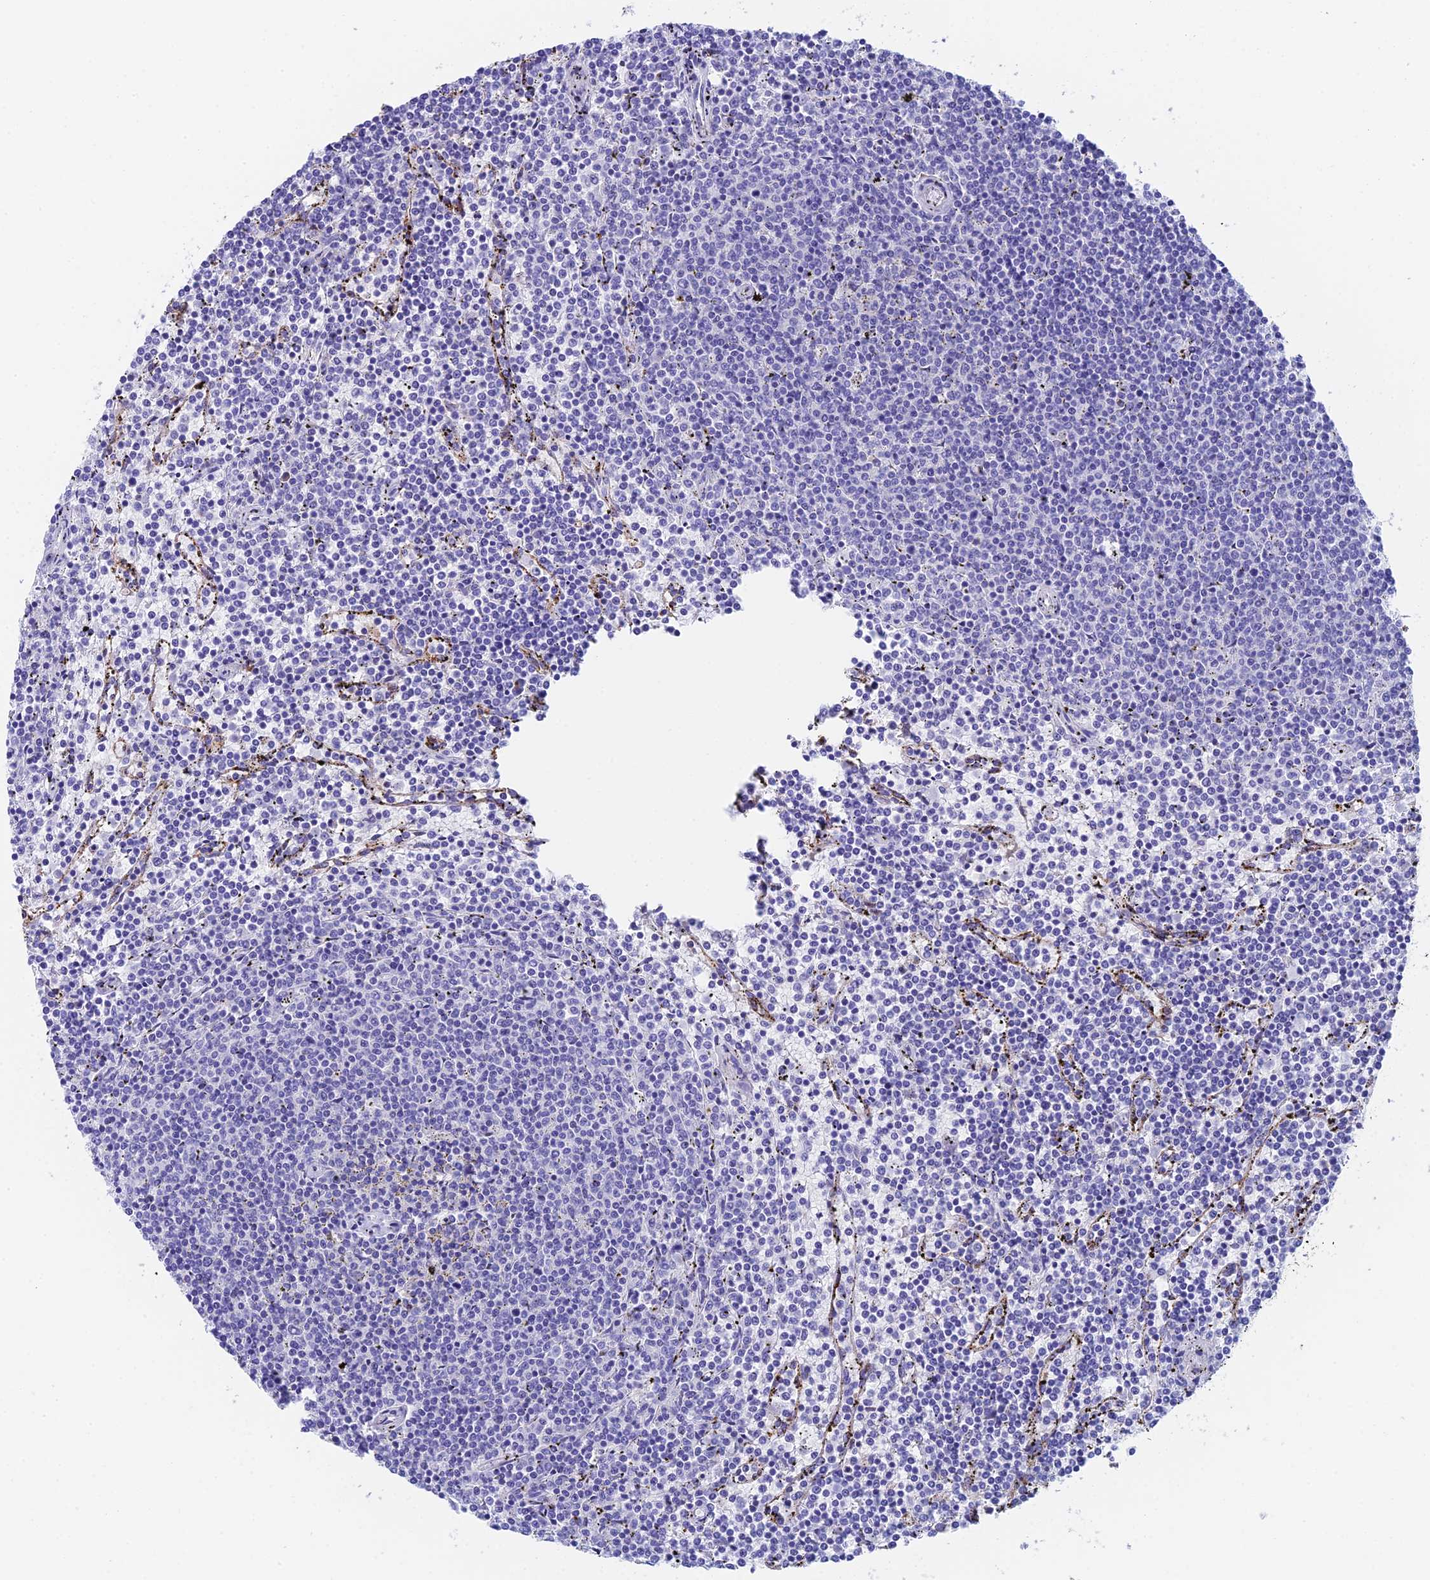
{"staining": {"intensity": "negative", "quantity": "none", "location": "none"}, "tissue": "lymphoma", "cell_type": "Tumor cells", "image_type": "cancer", "snomed": [{"axis": "morphology", "description": "Malignant lymphoma, non-Hodgkin's type, Low grade"}, {"axis": "topography", "description": "Spleen"}], "caption": "Lymphoma was stained to show a protein in brown. There is no significant positivity in tumor cells.", "gene": "ADAMTS13", "patient": {"sex": "female", "age": 50}}